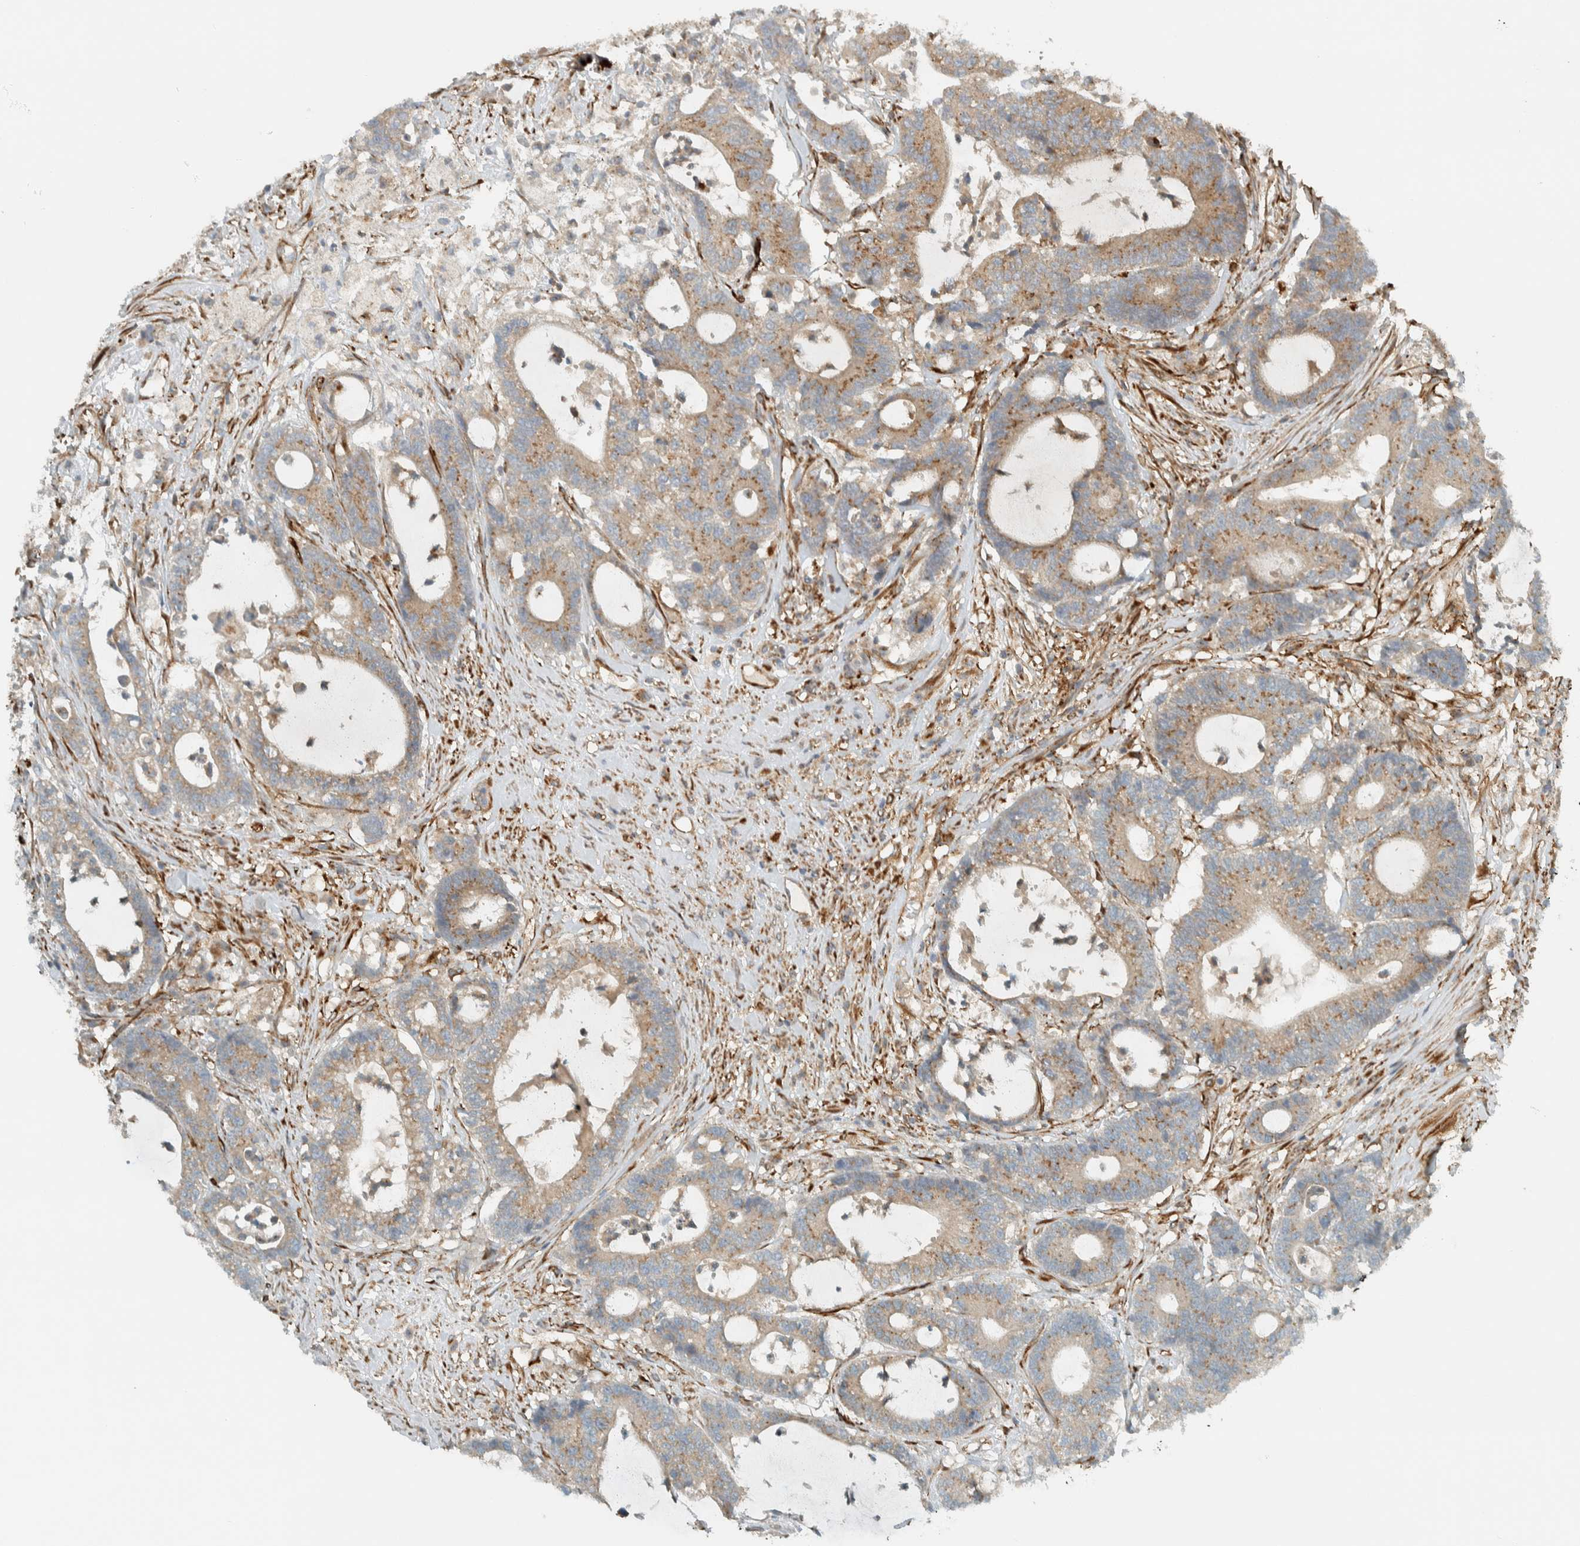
{"staining": {"intensity": "weak", "quantity": ">75%", "location": "cytoplasmic/membranous"}, "tissue": "colorectal cancer", "cell_type": "Tumor cells", "image_type": "cancer", "snomed": [{"axis": "morphology", "description": "Adenocarcinoma, NOS"}, {"axis": "topography", "description": "Colon"}], "caption": "Brown immunohistochemical staining in human colorectal adenocarcinoma displays weak cytoplasmic/membranous staining in about >75% of tumor cells. Using DAB (brown) and hematoxylin (blue) stains, captured at high magnification using brightfield microscopy.", "gene": "EXOC7", "patient": {"sex": "female", "age": 84}}